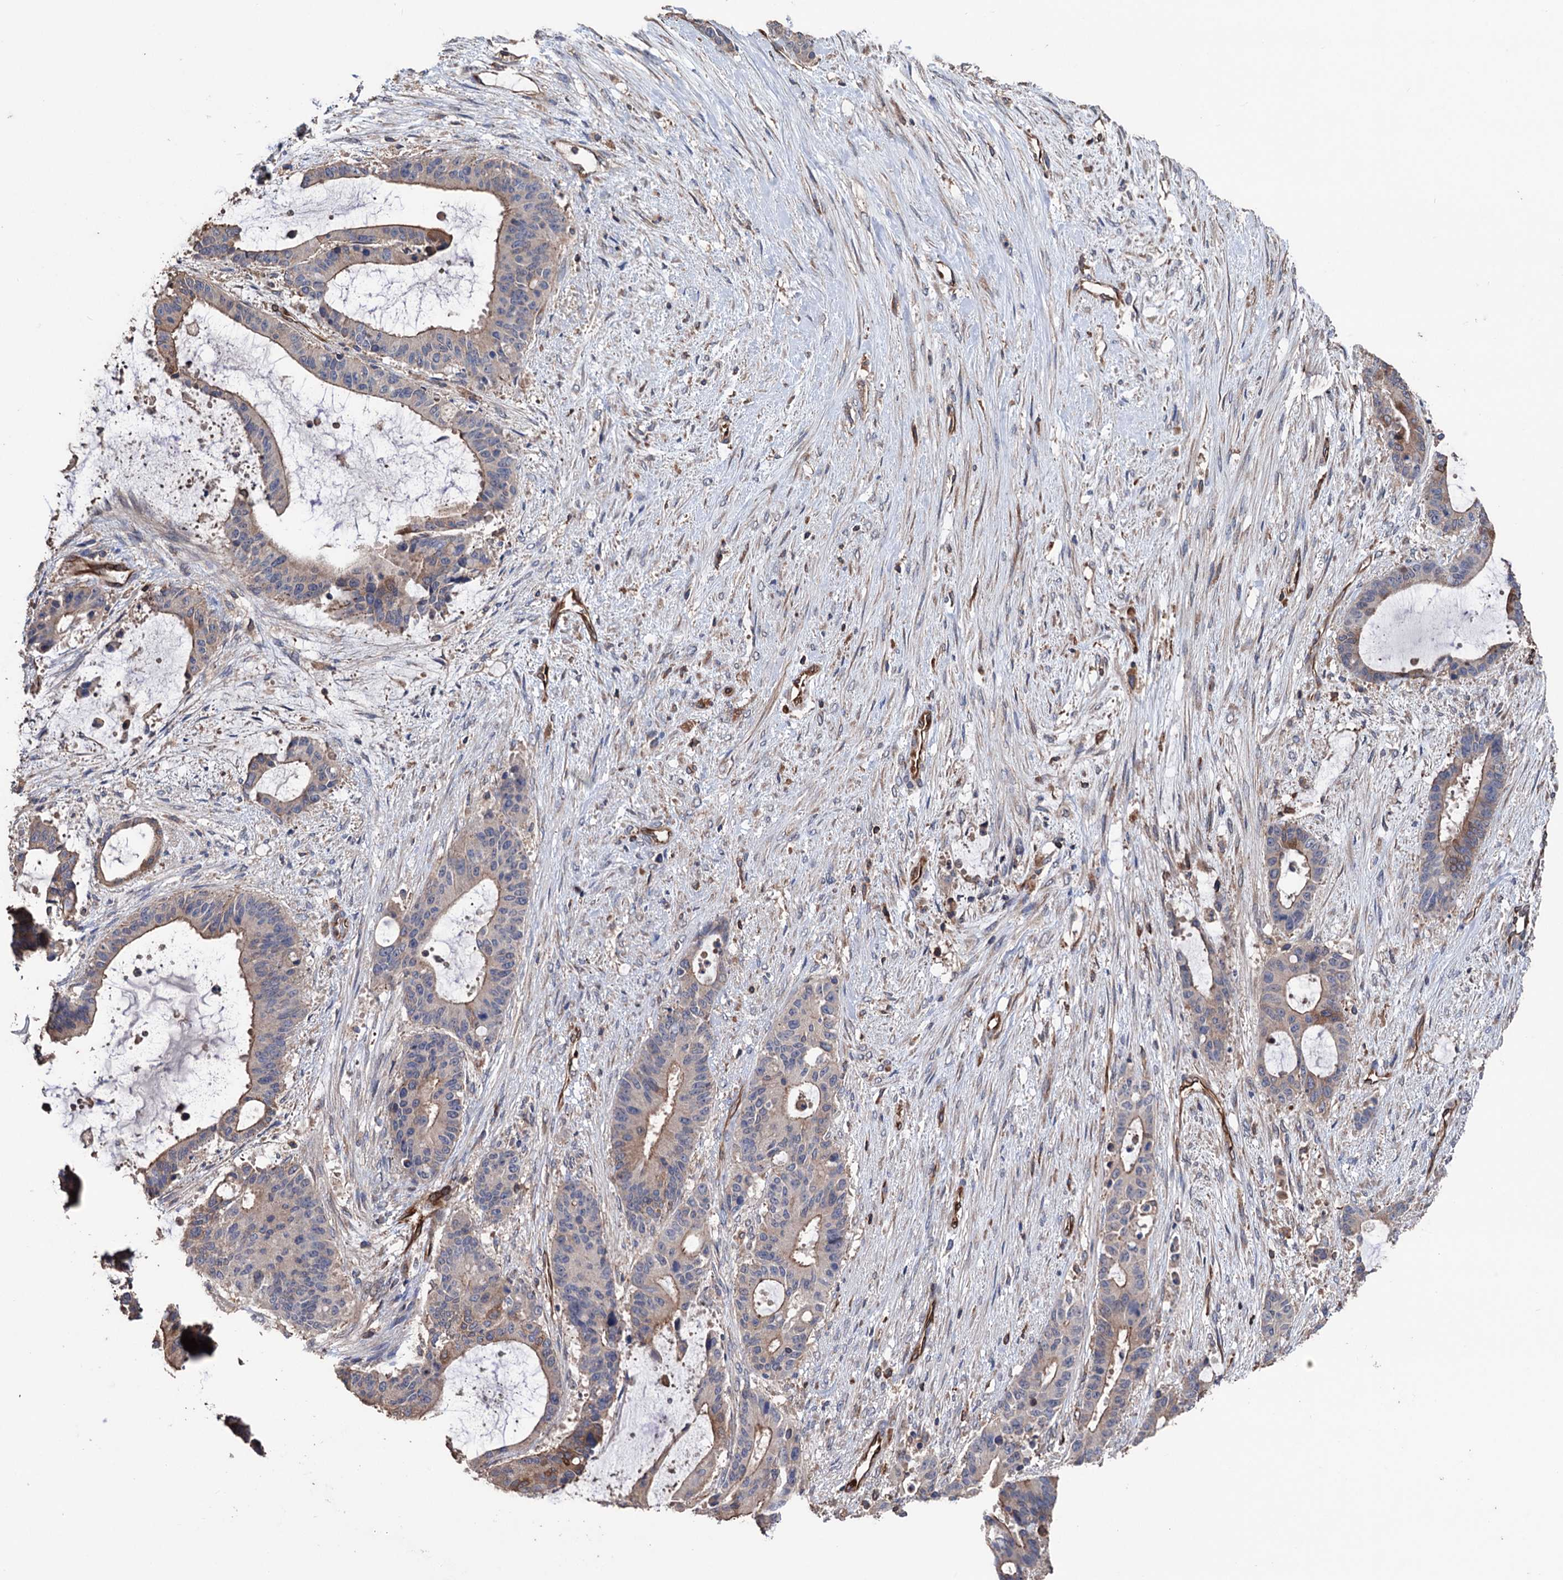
{"staining": {"intensity": "moderate", "quantity": "<25%", "location": "cytoplasmic/membranous"}, "tissue": "liver cancer", "cell_type": "Tumor cells", "image_type": "cancer", "snomed": [{"axis": "morphology", "description": "Normal tissue, NOS"}, {"axis": "morphology", "description": "Cholangiocarcinoma"}, {"axis": "topography", "description": "Liver"}, {"axis": "topography", "description": "Peripheral nerve tissue"}], "caption": "An IHC histopathology image of neoplastic tissue is shown. Protein staining in brown labels moderate cytoplasmic/membranous positivity in liver cancer (cholangiocarcinoma) within tumor cells. (Stains: DAB in brown, nuclei in blue, Microscopy: brightfield microscopy at high magnification).", "gene": "STING1", "patient": {"sex": "female", "age": 73}}